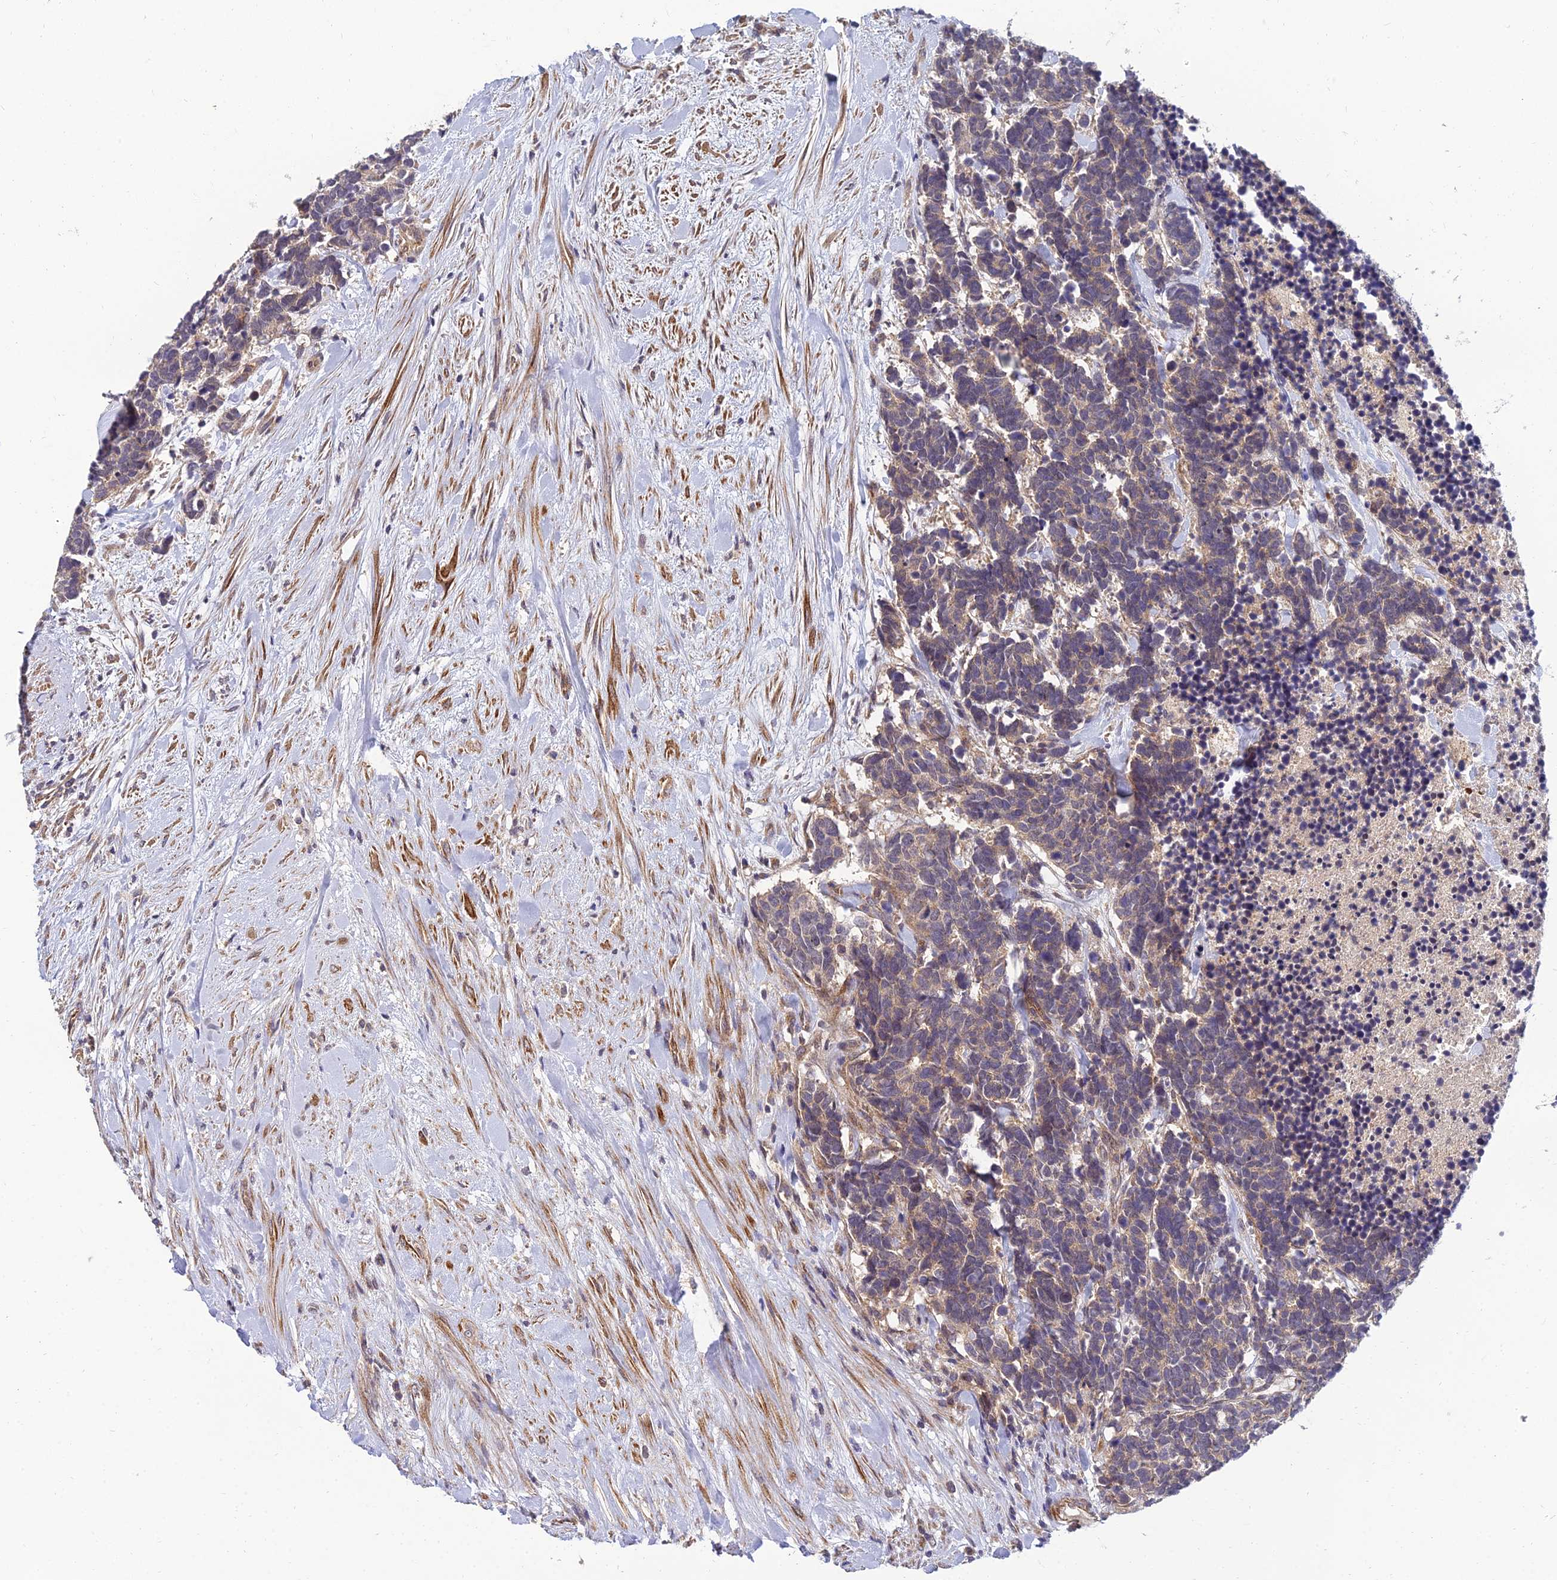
{"staining": {"intensity": "weak", "quantity": ">75%", "location": "cytoplasmic/membranous"}, "tissue": "carcinoid", "cell_type": "Tumor cells", "image_type": "cancer", "snomed": [{"axis": "morphology", "description": "Carcinoma, NOS"}, {"axis": "morphology", "description": "Carcinoid, malignant, NOS"}, {"axis": "topography", "description": "Prostate"}], "caption": "Brown immunohistochemical staining in carcinoid reveals weak cytoplasmic/membranous expression in approximately >75% of tumor cells.", "gene": "NPY", "patient": {"sex": "male", "age": 57}}